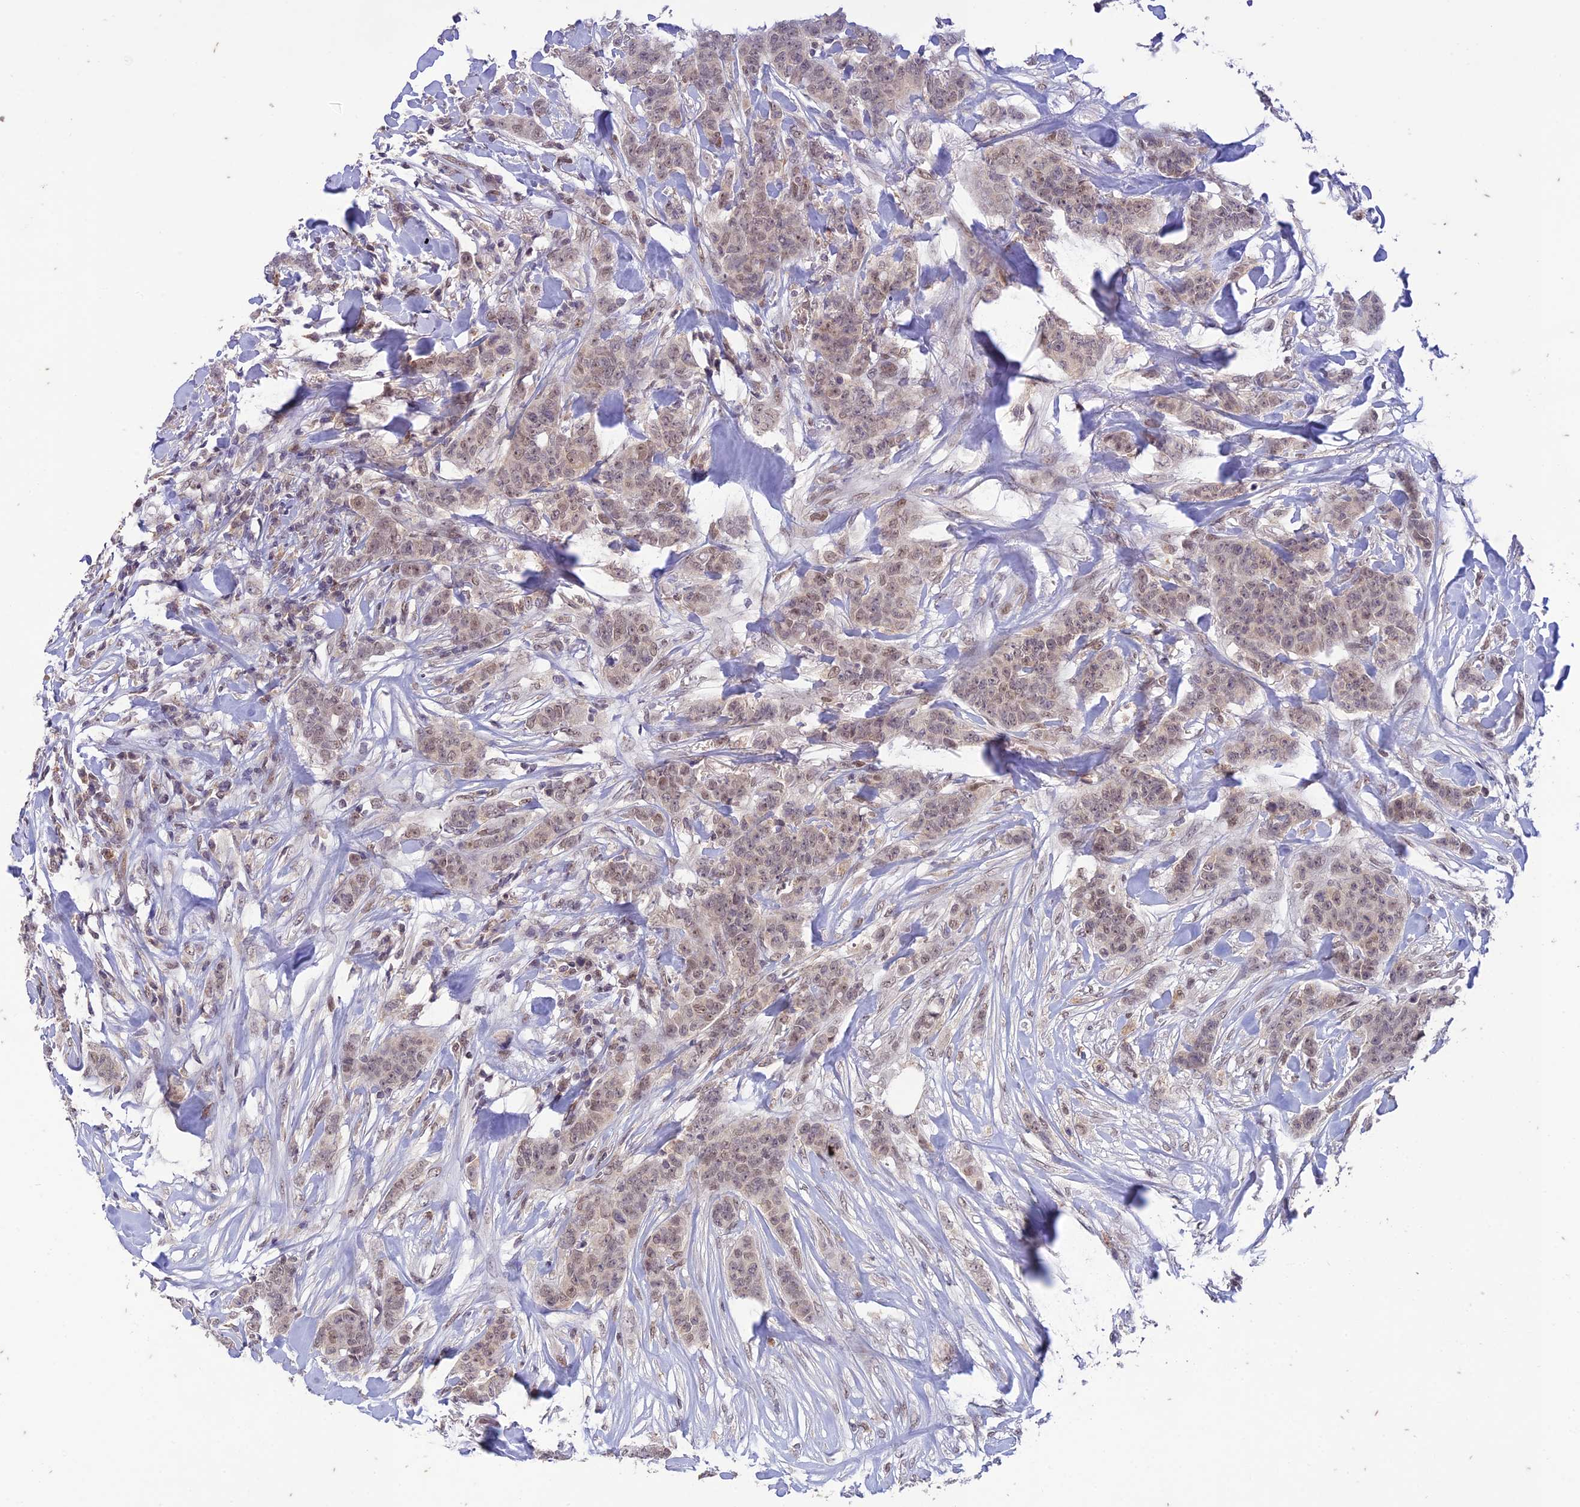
{"staining": {"intensity": "weak", "quantity": ">75%", "location": "nuclear"}, "tissue": "breast cancer", "cell_type": "Tumor cells", "image_type": "cancer", "snomed": [{"axis": "morphology", "description": "Duct carcinoma"}, {"axis": "topography", "description": "Breast"}], "caption": "Immunohistochemical staining of breast infiltrating ductal carcinoma demonstrates low levels of weak nuclear protein staining in about >75% of tumor cells. Nuclei are stained in blue.", "gene": "POP4", "patient": {"sex": "female", "age": 40}}